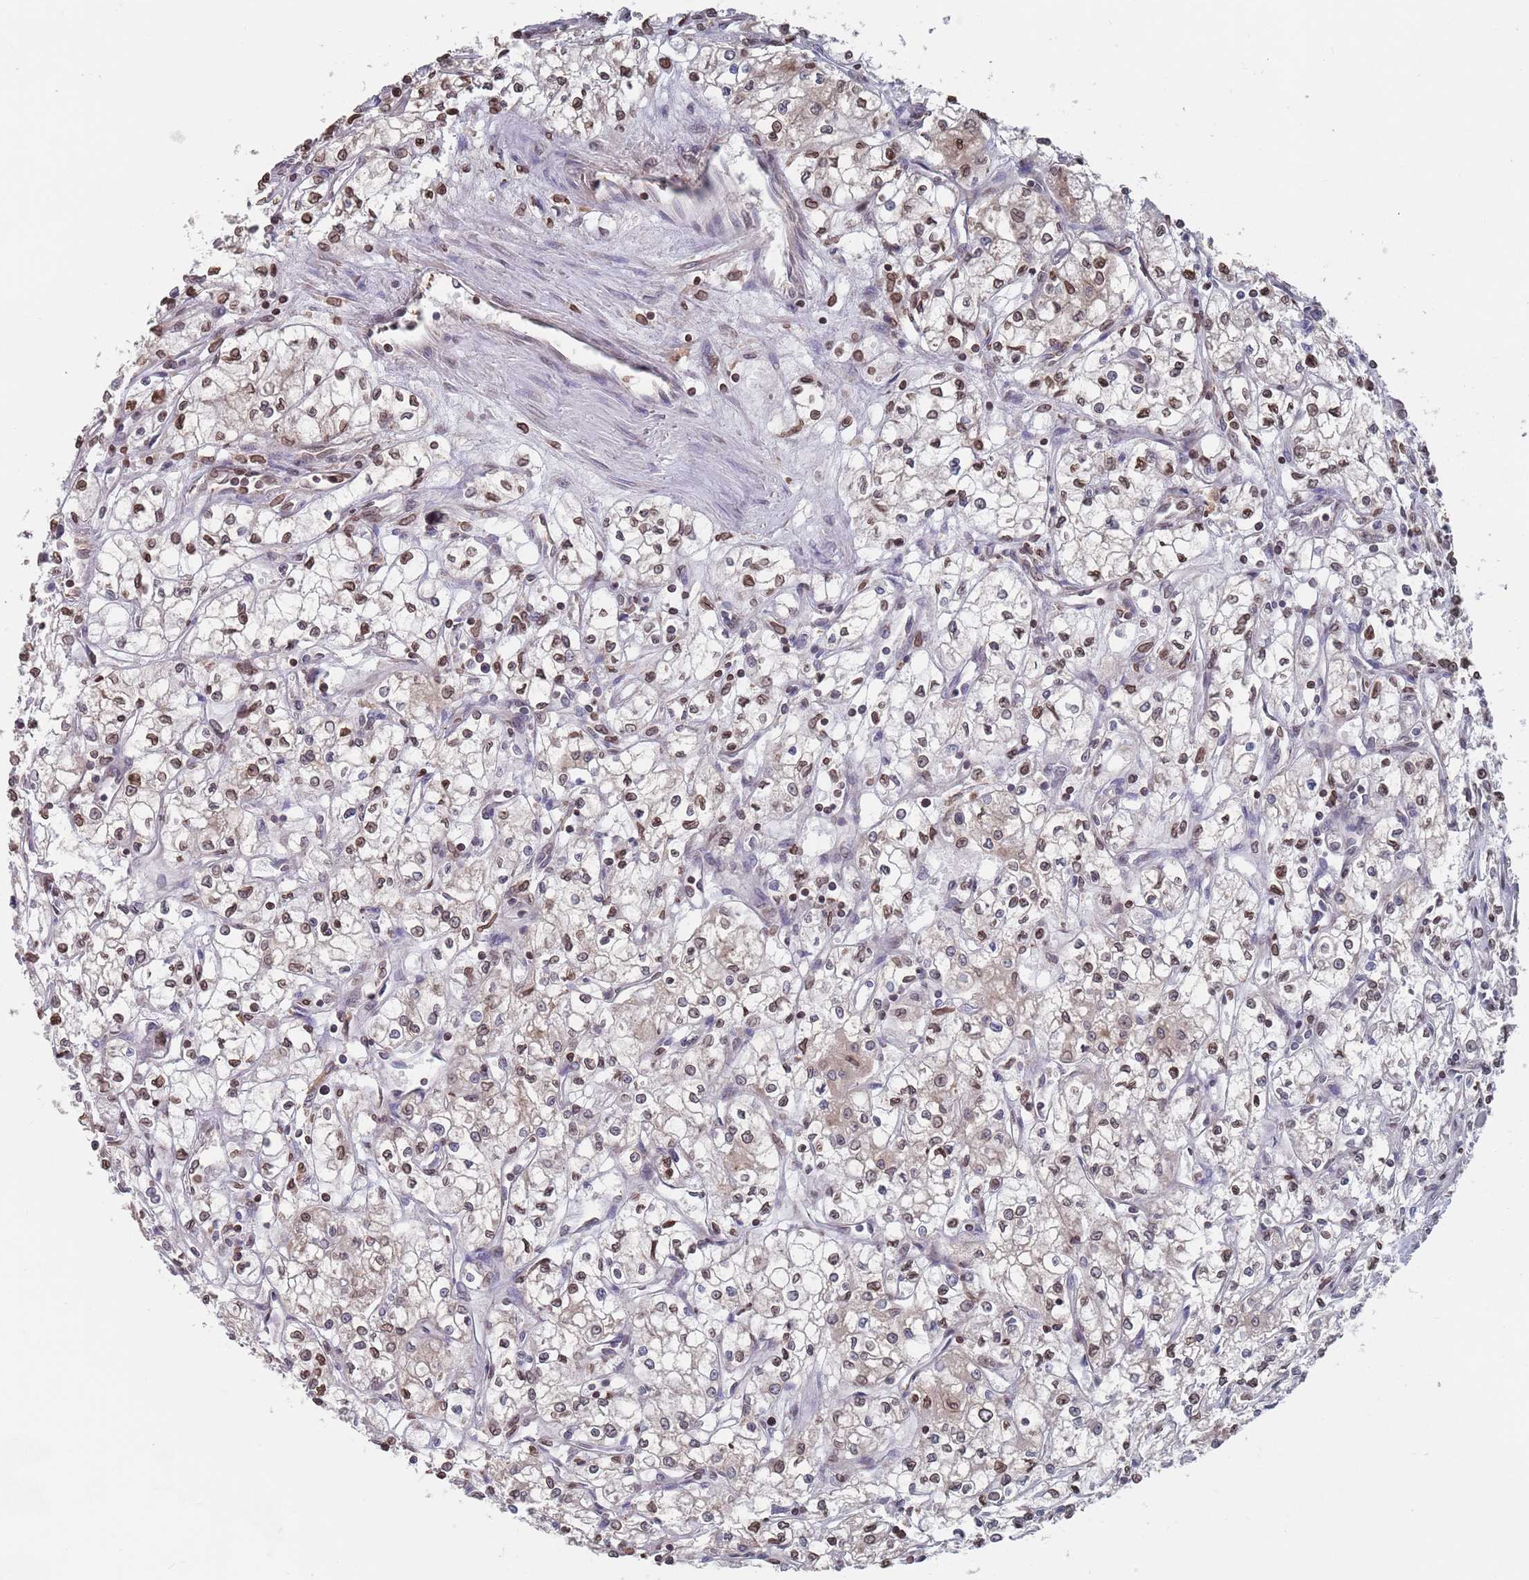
{"staining": {"intensity": "moderate", "quantity": "25%-75%", "location": "nuclear"}, "tissue": "renal cancer", "cell_type": "Tumor cells", "image_type": "cancer", "snomed": [{"axis": "morphology", "description": "Adenocarcinoma, NOS"}, {"axis": "topography", "description": "Kidney"}], "caption": "Immunohistochemistry (IHC) photomicrograph of neoplastic tissue: human adenocarcinoma (renal) stained using IHC demonstrates medium levels of moderate protein expression localized specifically in the nuclear of tumor cells, appearing as a nuclear brown color.", "gene": "SDHAF3", "patient": {"sex": "male", "age": 59}}